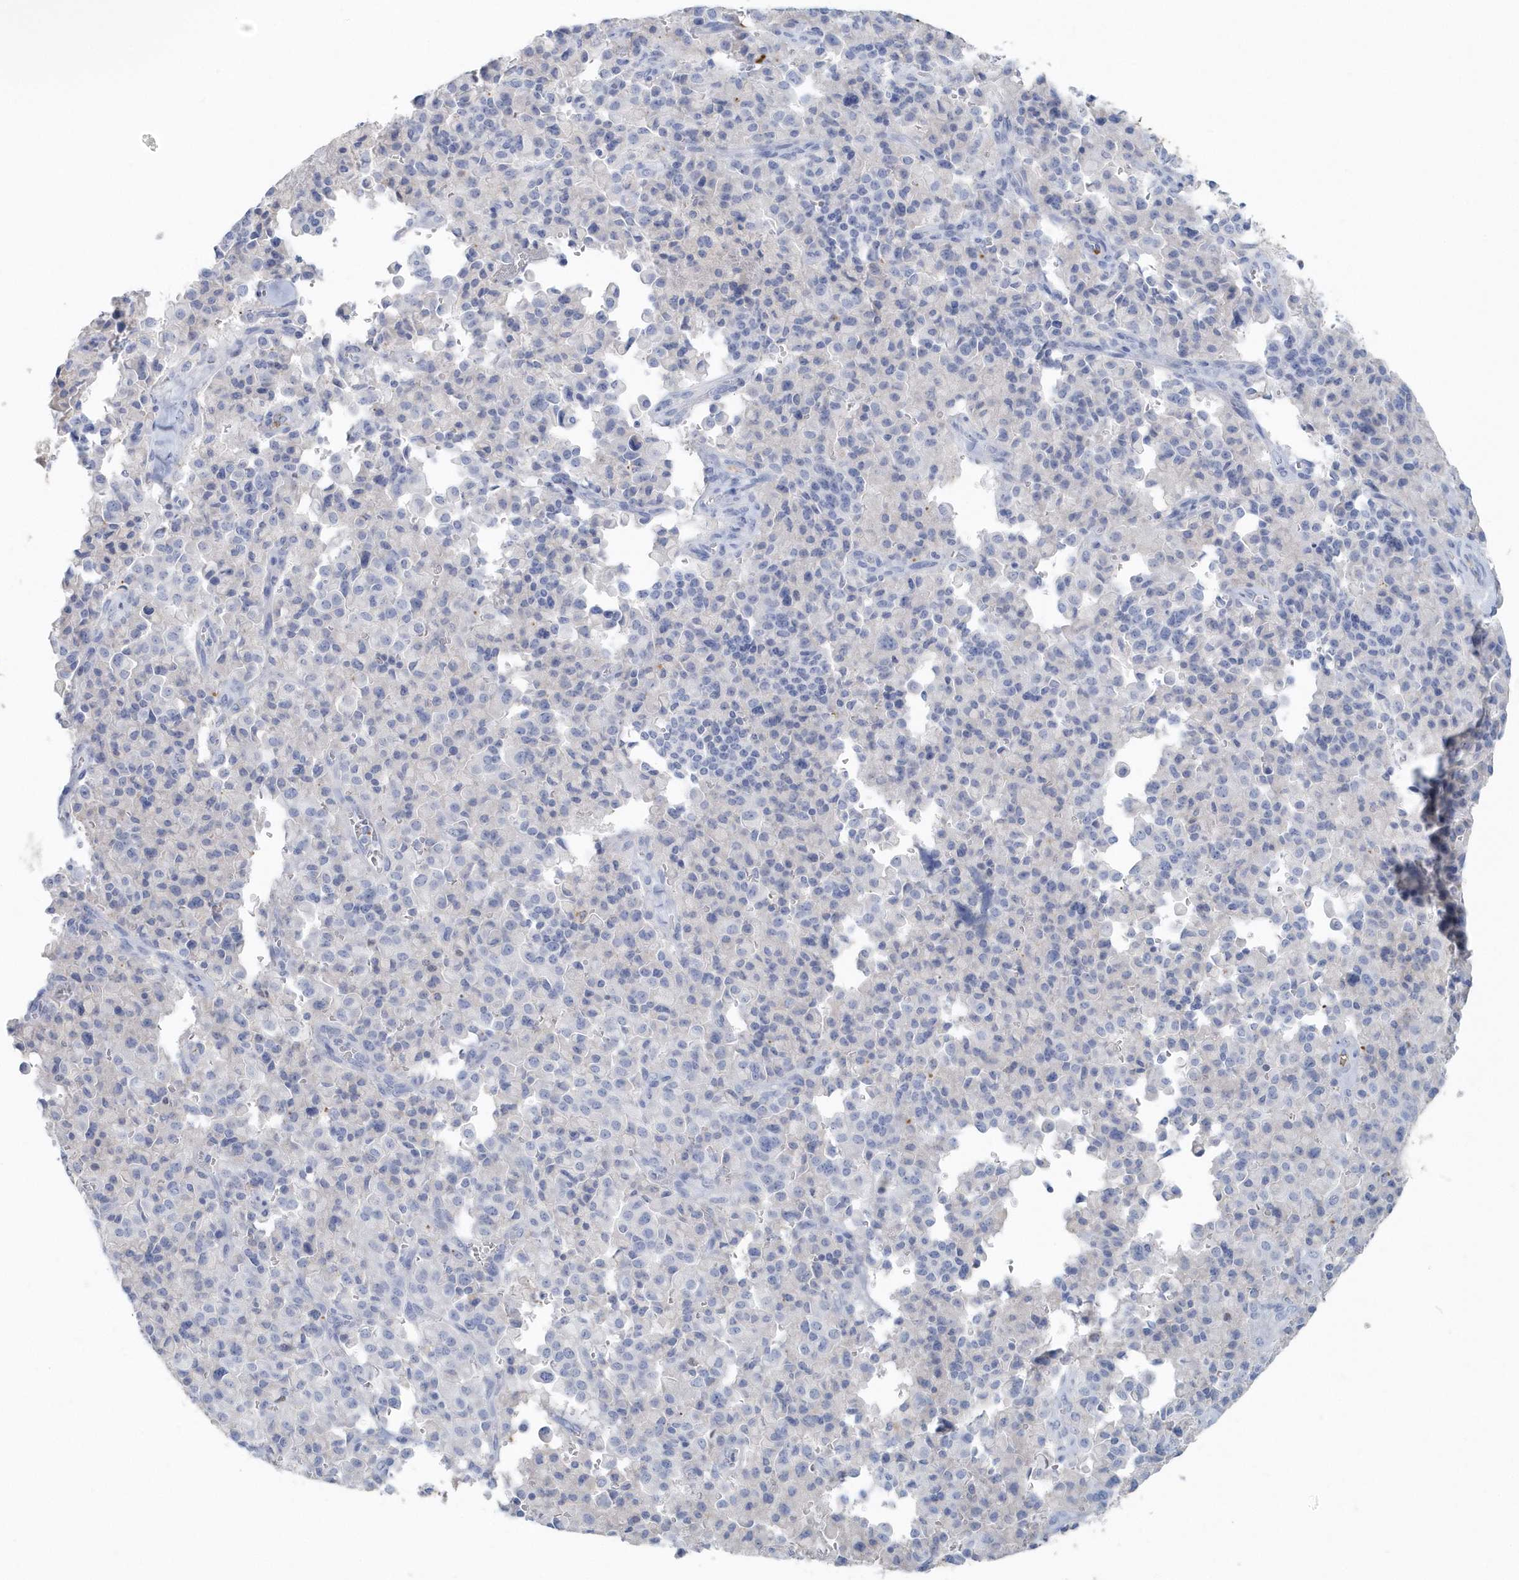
{"staining": {"intensity": "negative", "quantity": "none", "location": "none"}, "tissue": "pancreatic cancer", "cell_type": "Tumor cells", "image_type": "cancer", "snomed": [{"axis": "morphology", "description": "Adenocarcinoma, NOS"}, {"axis": "topography", "description": "Pancreas"}], "caption": "Micrograph shows no protein expression in tumor cells of pancreatic cancer (adenocarcinoma) tissue.", "gene": "JCHAIN", "patient": {"sex": "male", "age": 65}}